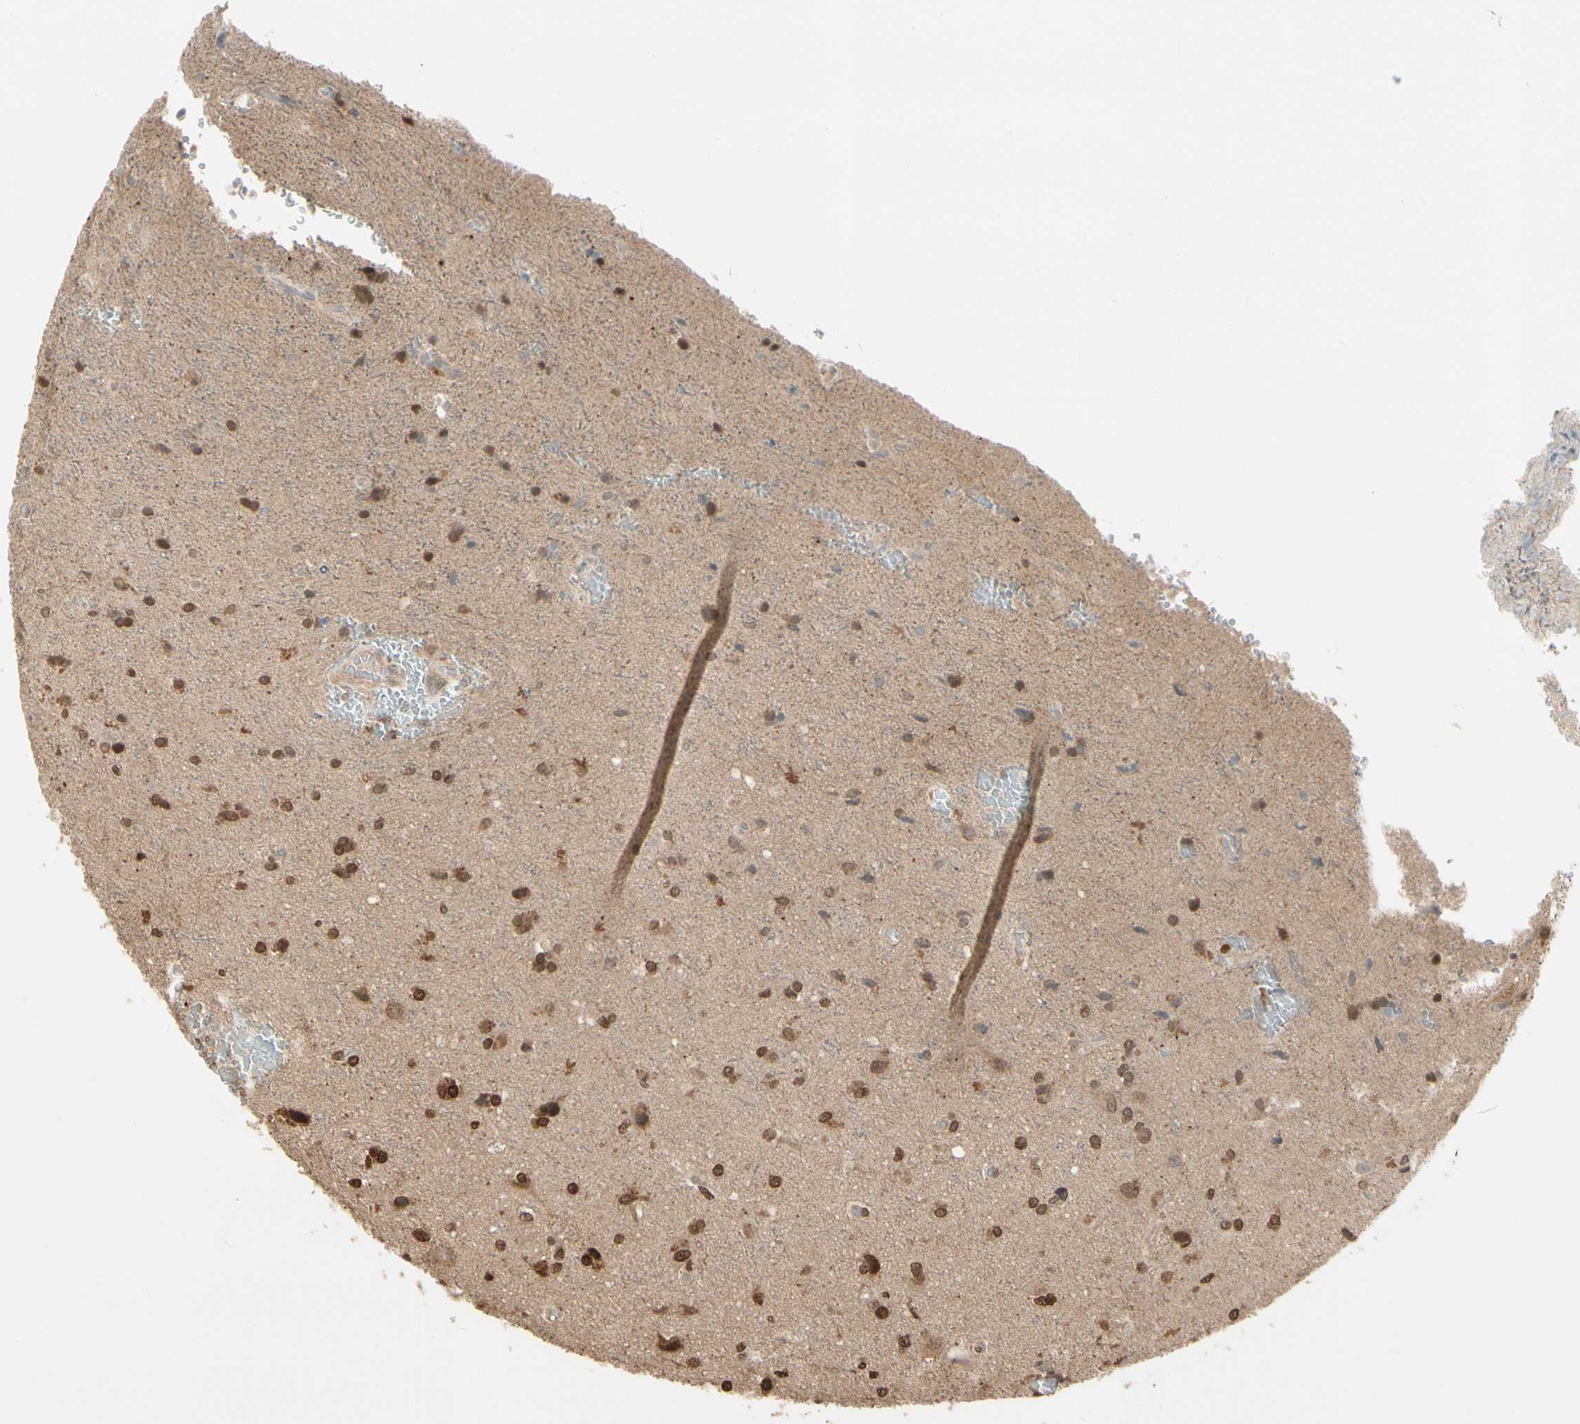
{"staining": {"intensity": "strong", "quantity": ">75%", "location": "cytoplasmic/membranous,nuclear"}, "tissue": "glioma", "cell_type": "Tumor cells", "image_type": "cancer", "snomed": [{"axis": "morphology", "description": "Glioma, malignant, High grade"}, {"axis": "topography", "description": "Brain"}], "caption": "This photomicrograph reveals glioma stained with immunohistochemistry to label a protein in brown. The cytoplasmic/membranous and nuclear of tumor cells show strong positivity for the protein. Nuclei are counter-stained blue.", "gene": "EVC", "patient": {"sex": "male", "age": 71}}